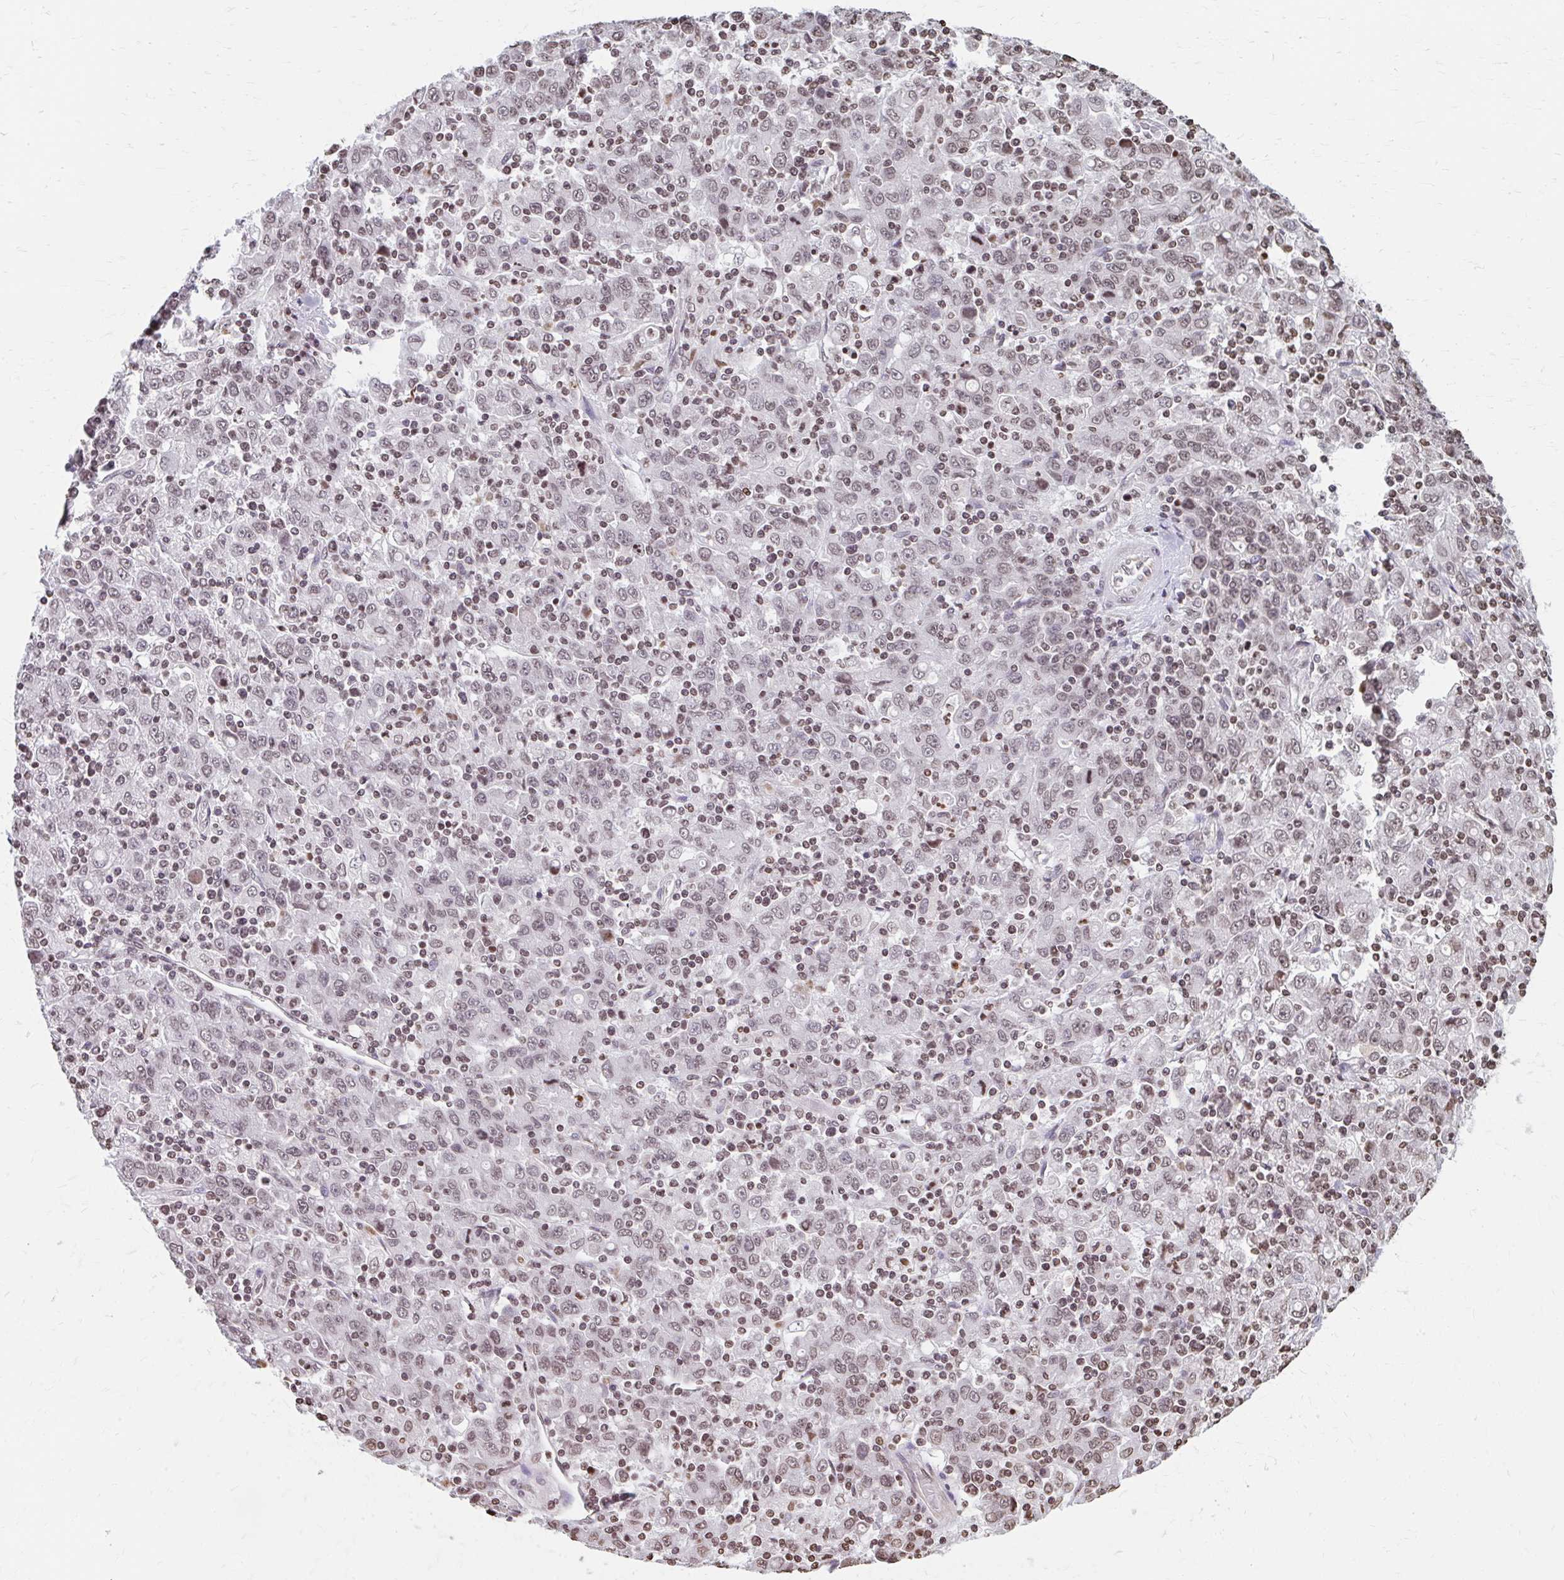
{"staining": {"intensity": "moderate", "quantity": ">75%", "location": "nuclear"}, "tissue": "stomach cancer", "cell_type": "Tumor cells", "image_type": "cancer", "snomed": [{"axis": "morphology", "description": "Adenocarcinoma, NOS"}, {"axis": "topography", "description": "Stomach, upper"}], "caption": "This is a micrograph of IHC staining of adenocarcinoma (stomach), which shows moderate staining in the nuclear of tumor cells.", "gene": "ORC3", "patient": {"sex": "male", "age": 69}}